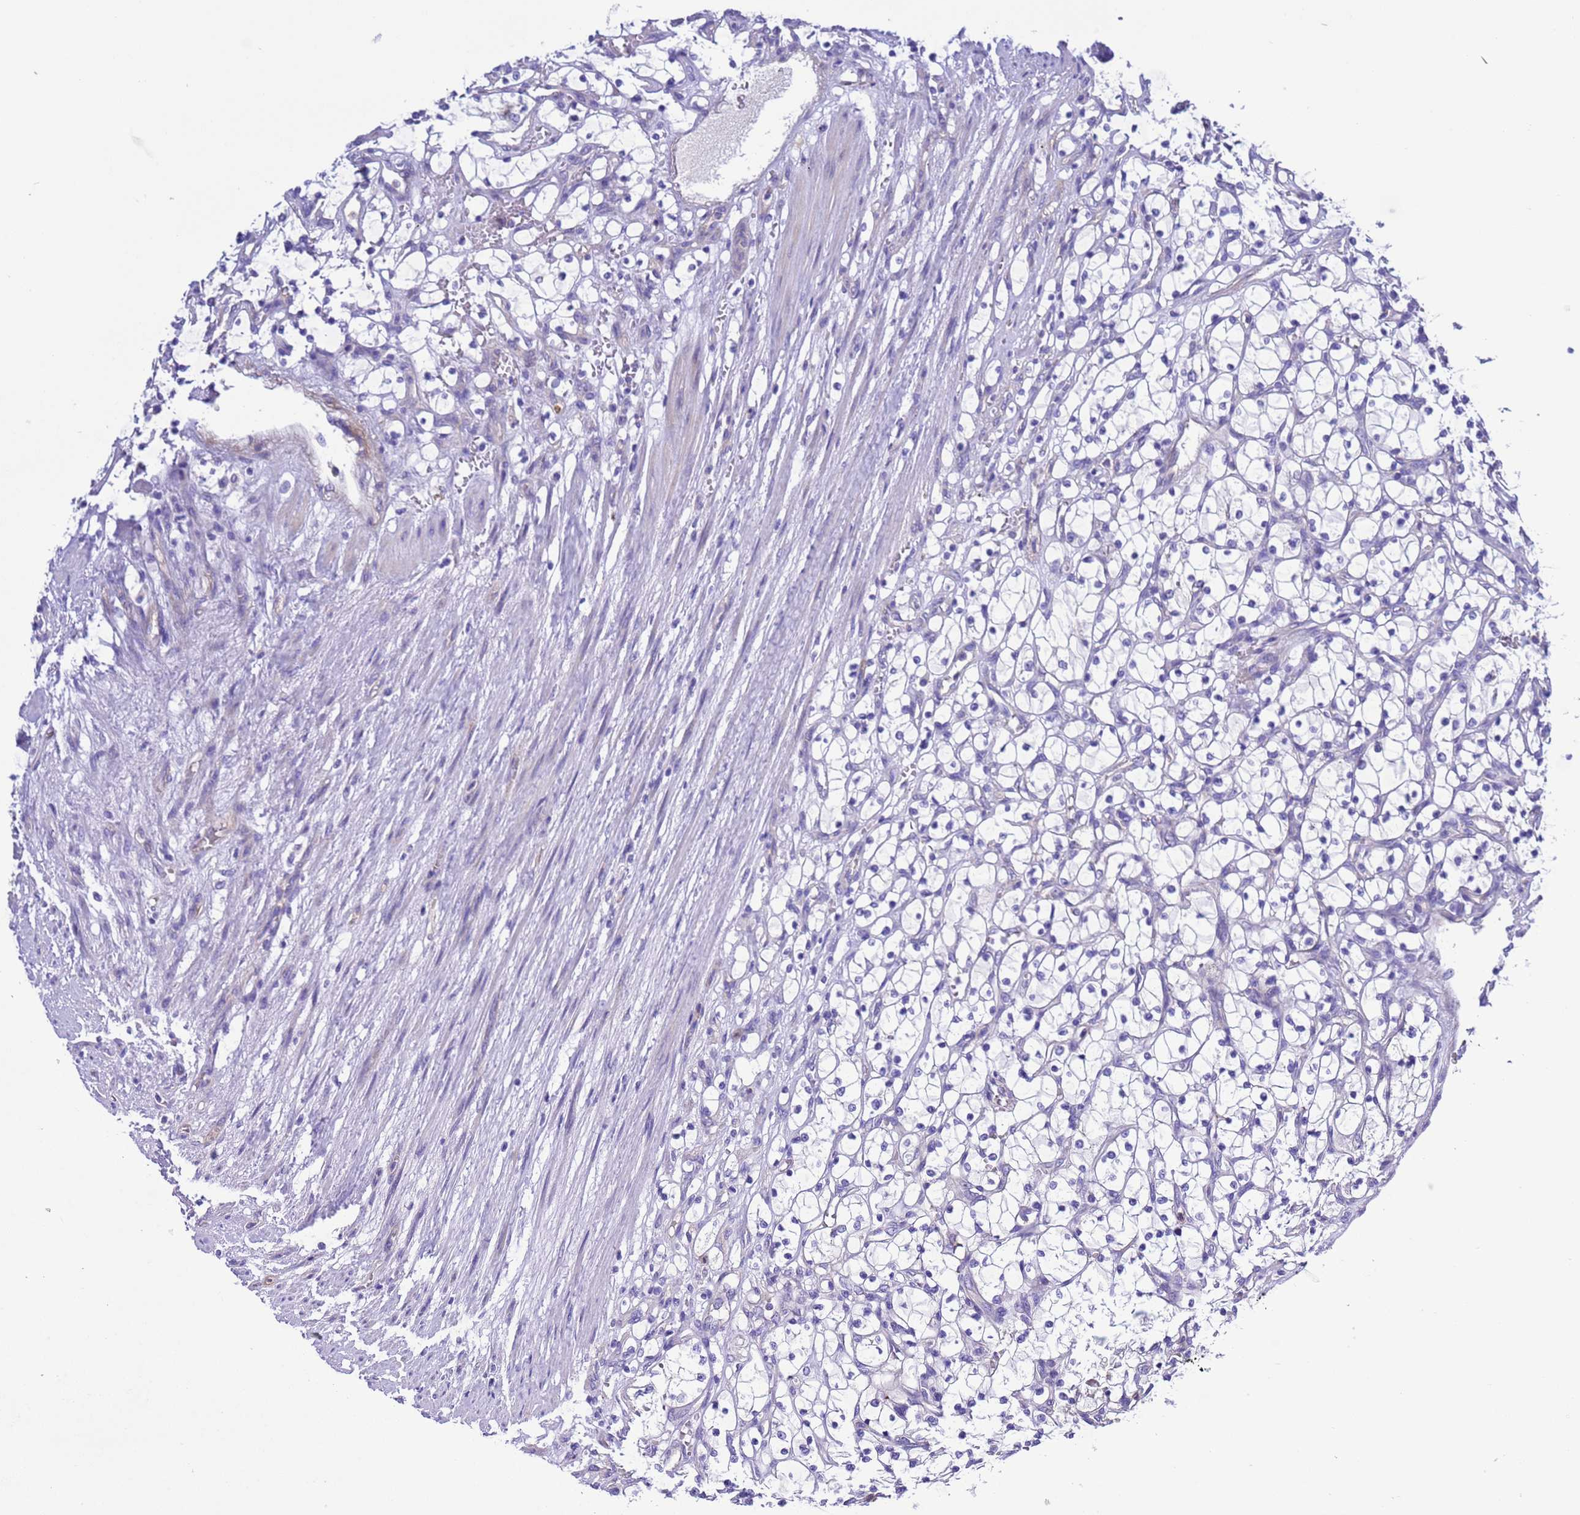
{"staining": {"intensity": "negative", "quantity": "none", "location": "none"}, "tissue": "renal cancer", "cell_type": "Tumor cells", "image_type": "cancer", "snomed": [{"axis": "morphology", "description": "Adenocarcinoma, NOS"}, {"axis": "topography", "description": "Kidney"}], "caption": "This image is of renal cancer (adenocarcinoma) stained with immunohistochemistry (IHC) to label a protein in brown with the nuclei are counter-stained blue. There is no expression in tumor cells.", "gene": "KICS2", "patient": {"sex": "female", "age": 69}}